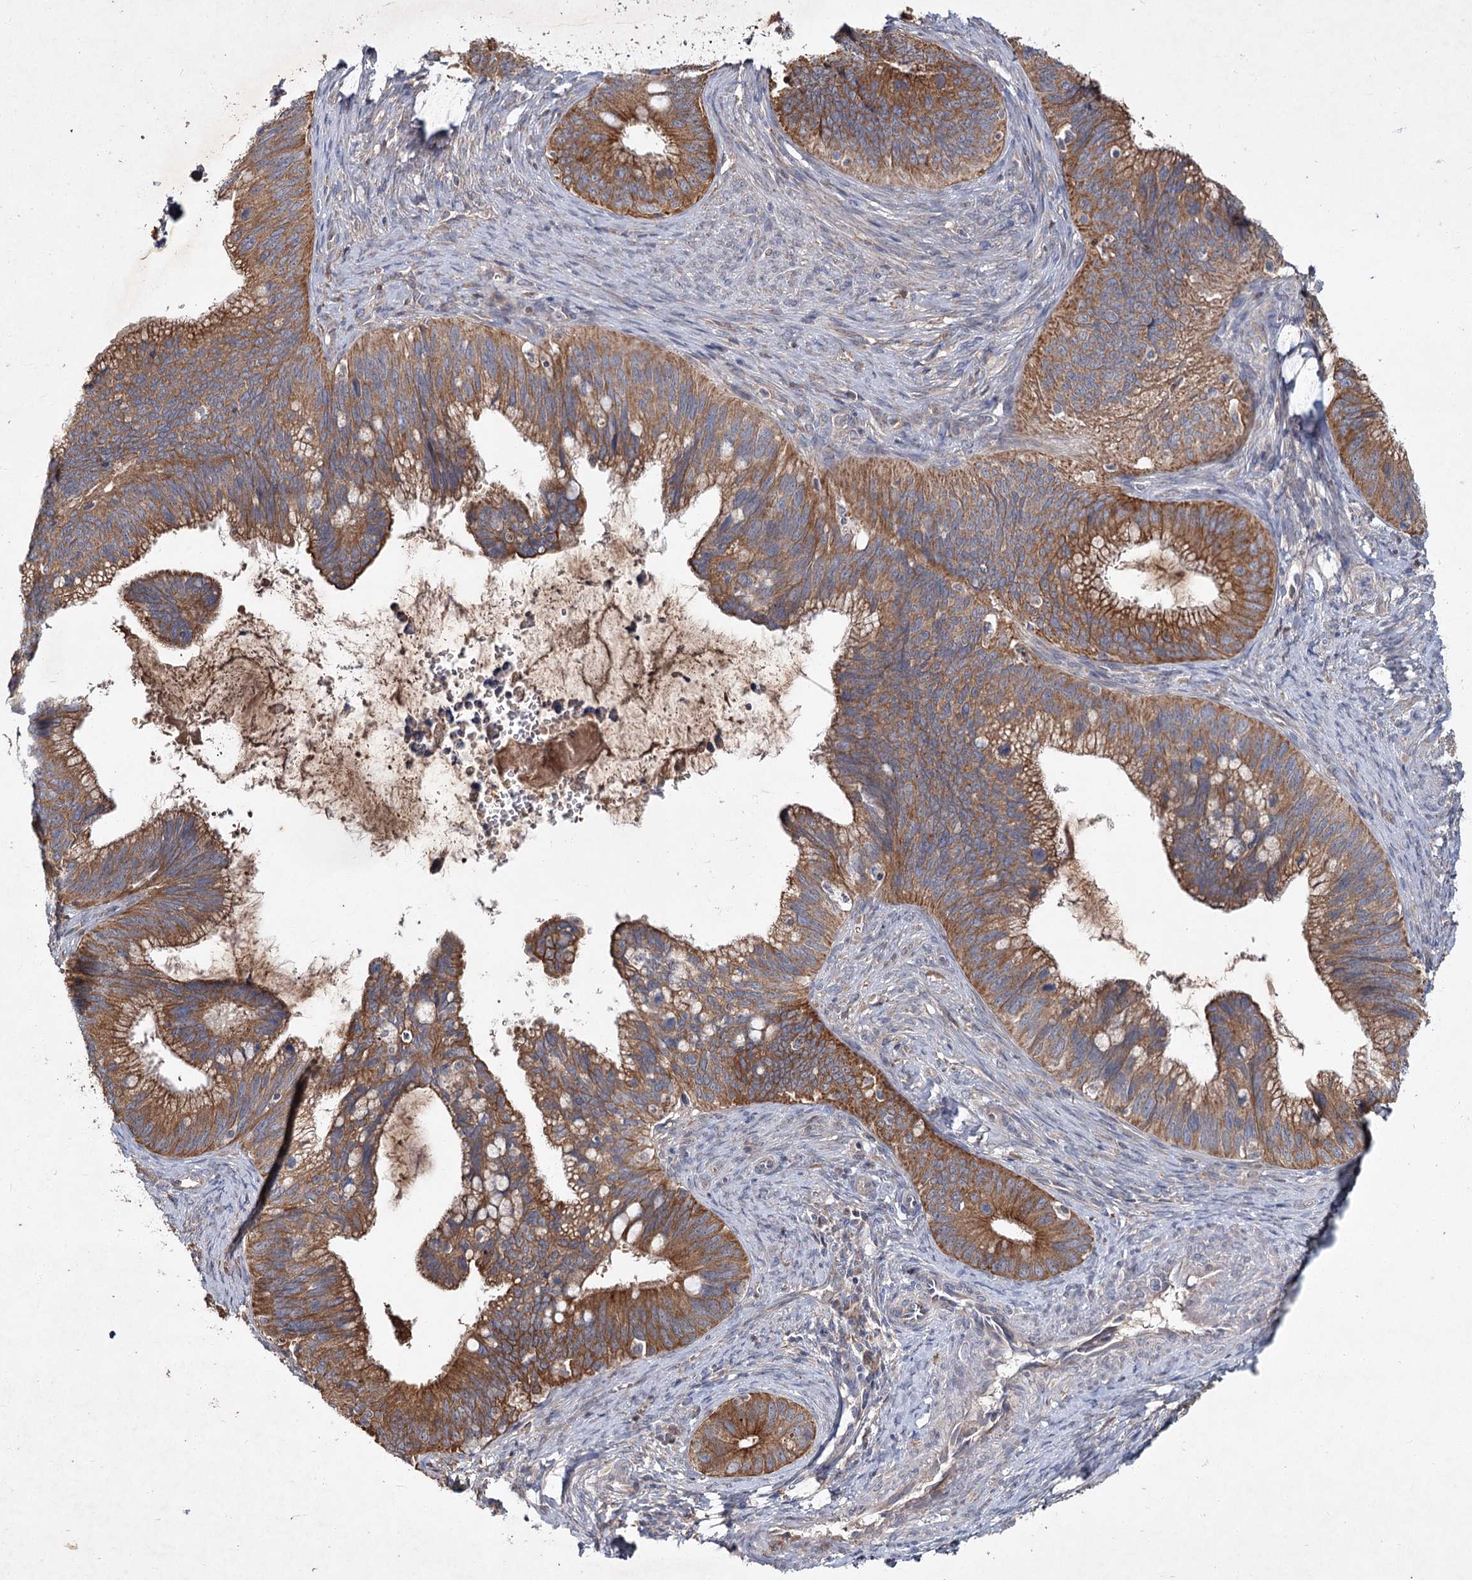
{"staining": {"intensity": "moderate", "quantity": ">75%", "location": "cytoplasmic/membranous"}, "tissue": "cervical cancer", "cell_type": "Tumor cells", "image_type": "cancer", "snomed": [{"axis": "morphology", "description": "Adenocarcinoma, NOS"}, {"axis": "topography", "description": "Cervix"}], "caption": "Immunohistochemical staining of cervical adenocarcinoma shows moderate cytoplasmic/membranous protein staining in approximately >75% of tumor cells. The staining was performed using DAB (3,3'-diaminobenzidine), with brown indicating positive protein expression. Nuclei are stained blue with hematoxylin.", "gene": "MFN1", "patient": {"sex": "female", "age": 42}}